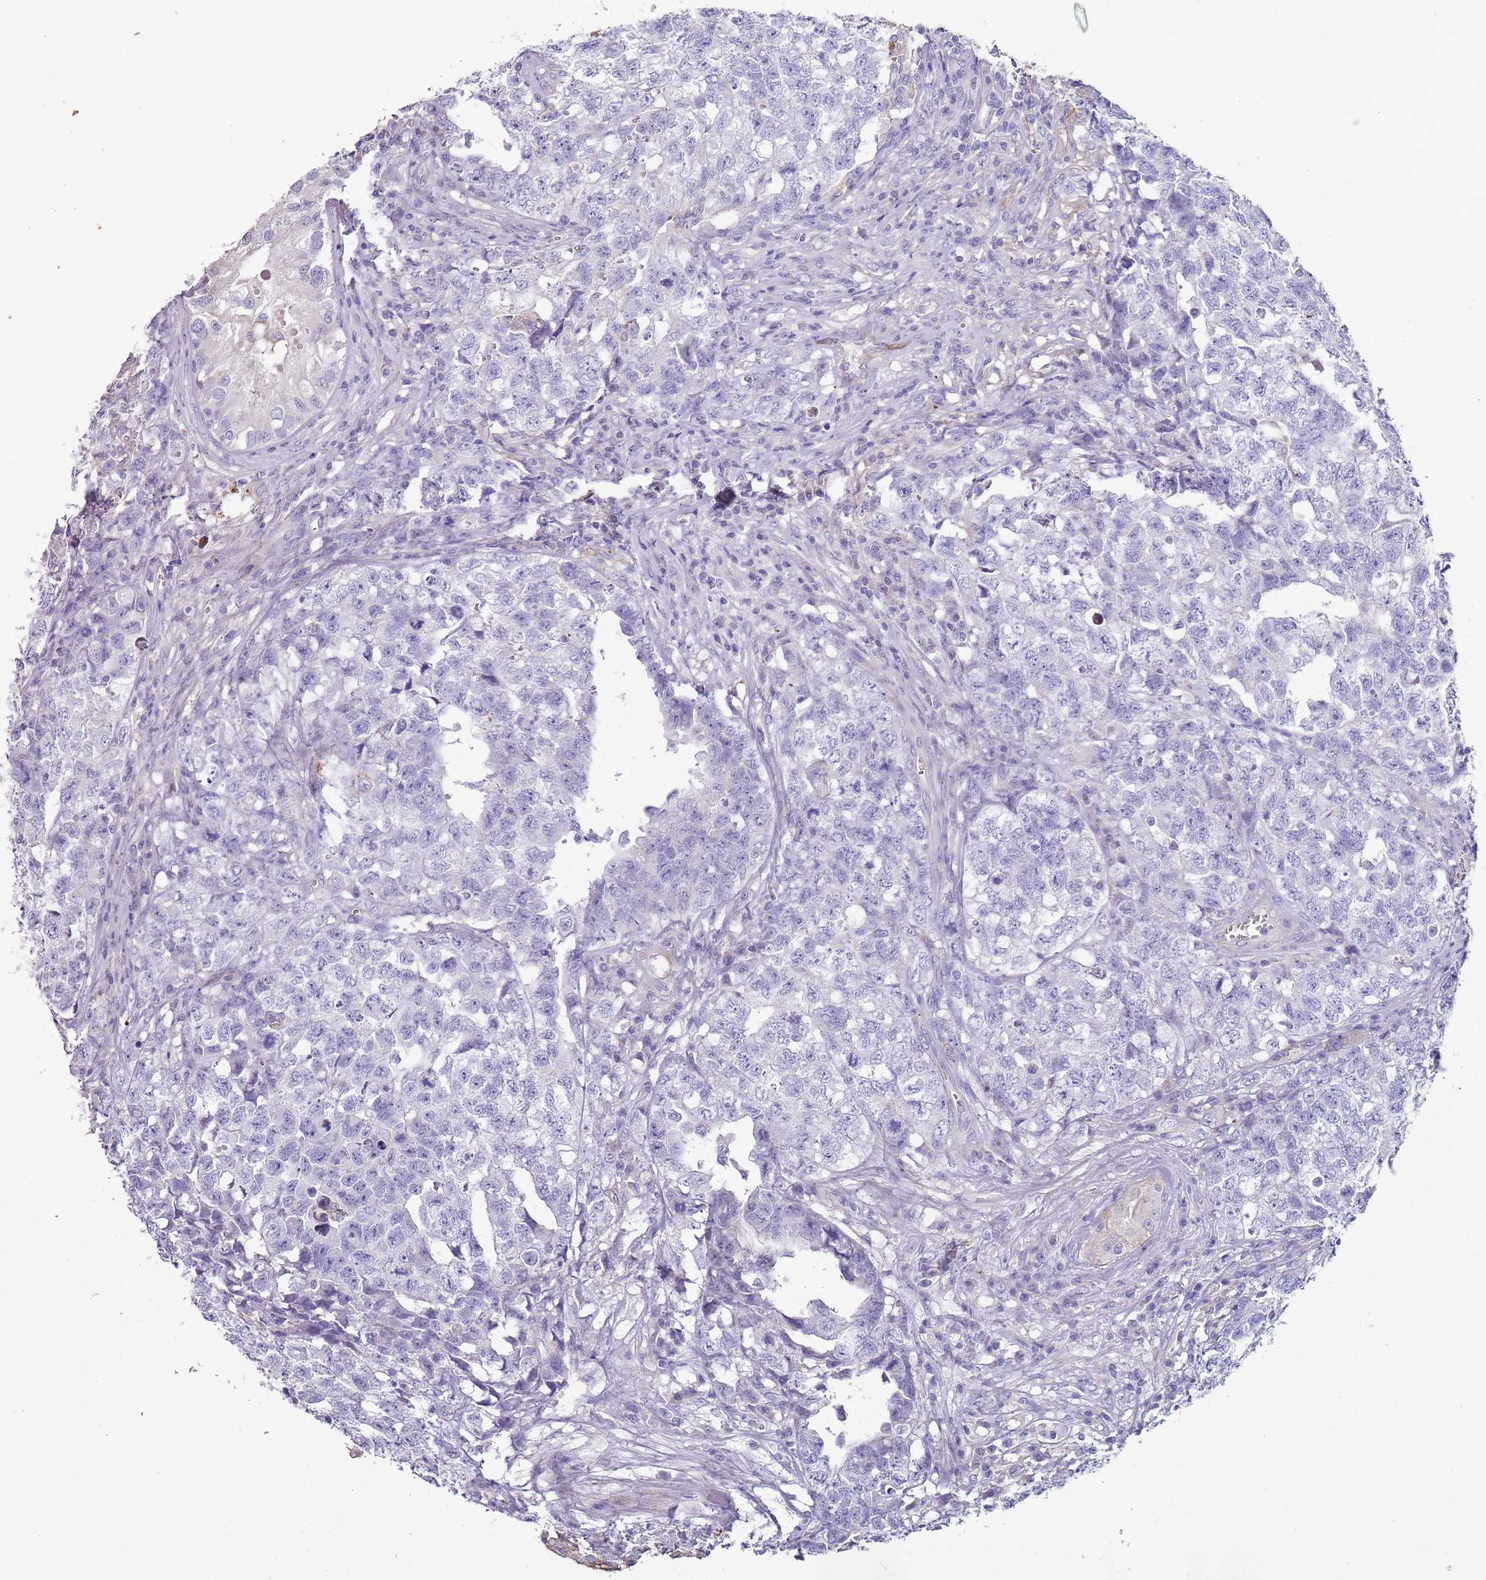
{"staining": {"intensity": "negative", "quantity": "none", "location": "none"}, "tissue": "testis cancer", "cell_type": "Tumor cells", "image_type": "cancer", "snomed": [{"axis": "morphology", "description": "Carcinoma, Embryonal, NOS"}, {"axis": "topography", "description": "Testis"}], "caption": "A high-resolution photomicrograph shows IHC staining of testis cancer, which reveals no significant positivity in tumor cells. (DAB IHC with hematoxylin counter stain).", "gene": "NBPF3", "patient": {"sex": "male", "age": 31}}